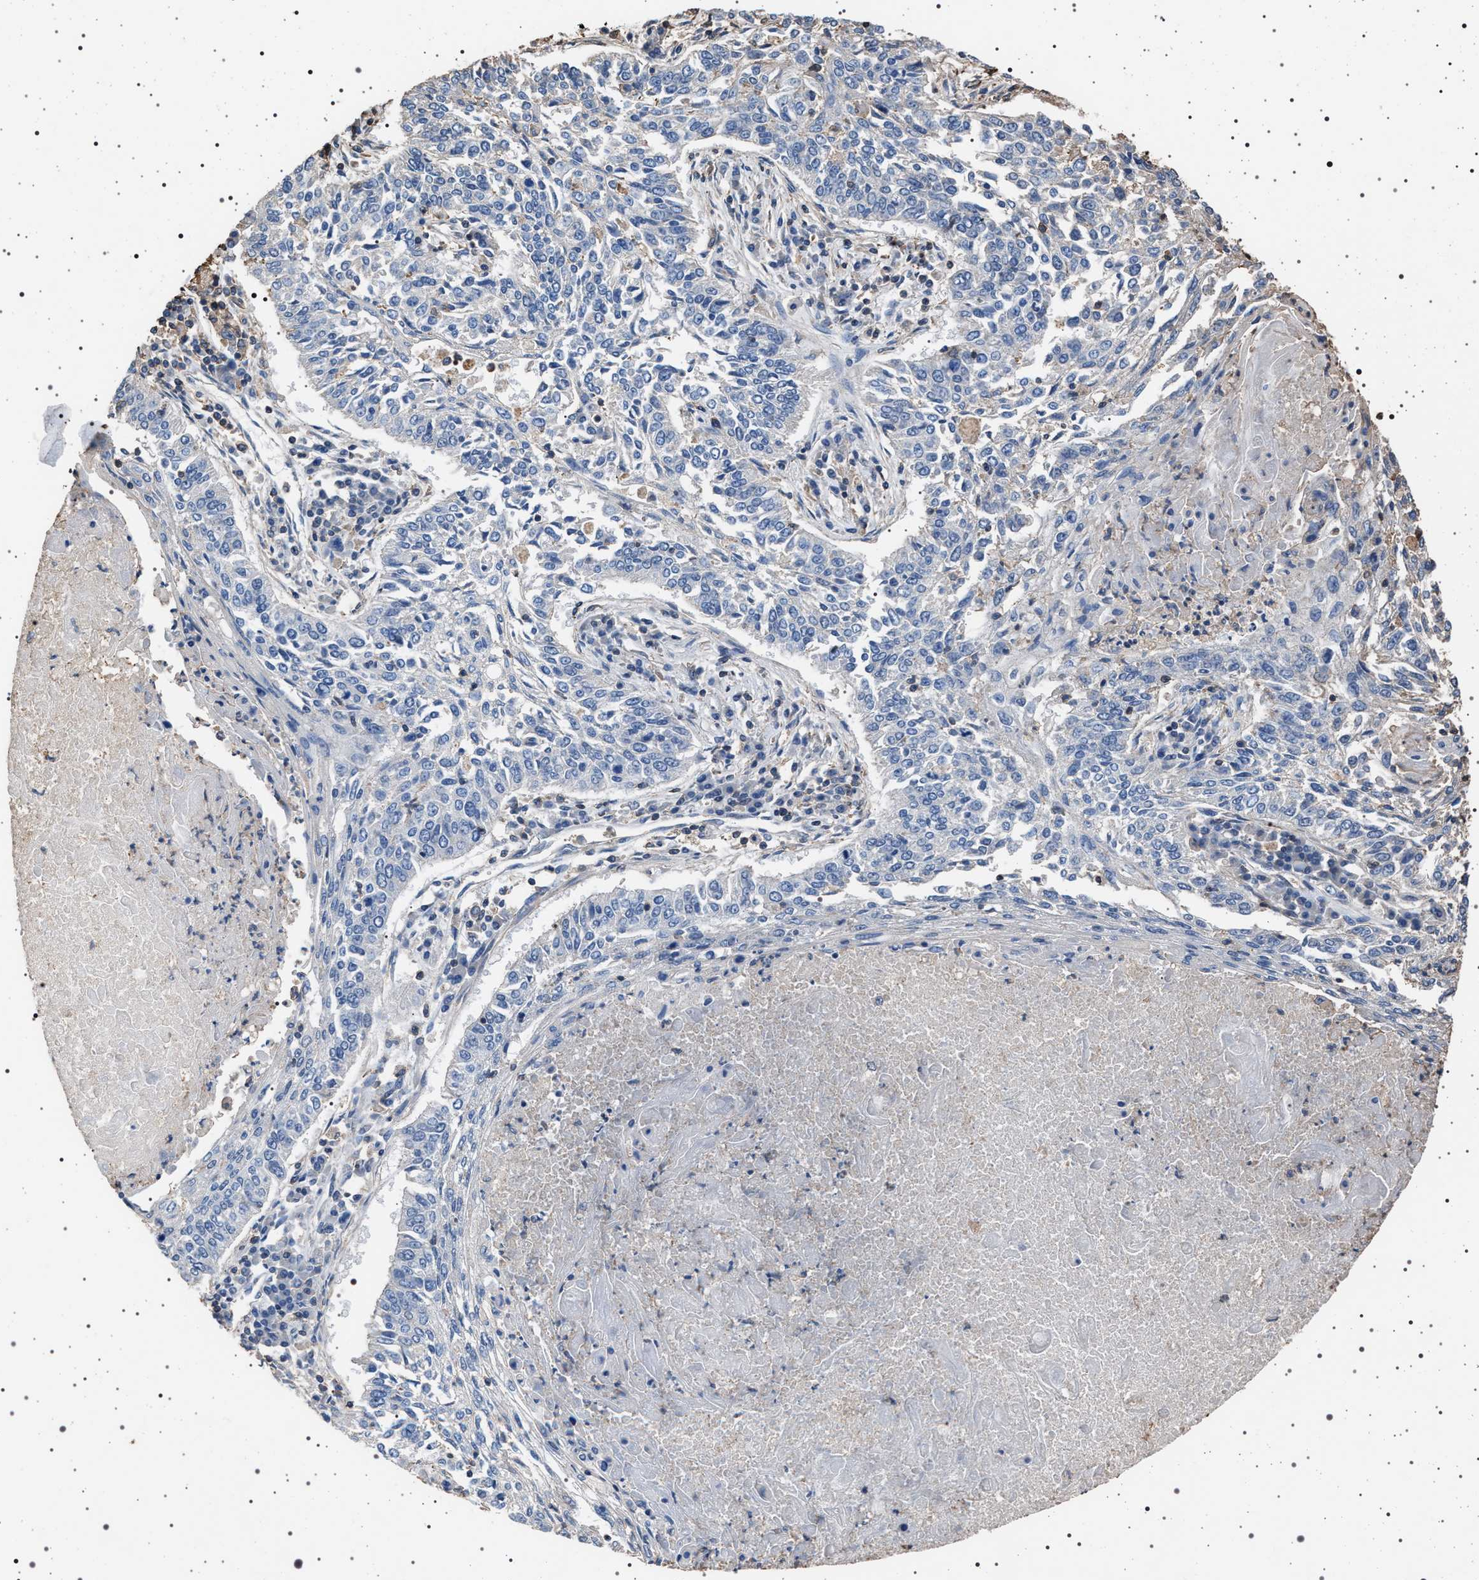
{"staining": {"intensity": "negative", "quantity": "none", "location": "none"}, "tissue": "lung cancer", "cell_type": "Tumor cells", "image_type": "cancer", "snomed": [{"axis": "morphology", "description": "Normal tissue, NOS"}, {"axis": "morphology", "description": "Squamous cell carcinoma, NOS"}, {"axis": "topography", "description": "Cartilage tissue"}, {"axis": "topography", "description": "Bronchus"}, {"axis": "topography", "description": "Lung"}], "caption": "An immunohistochemistry micrograph of lung squamous cell carcinoma is shown. There is no staining in tumor cells of lung squamous cell carcinoma.", "gene": "SMAP2", "patient": {"sex": "female", "age": 49}}